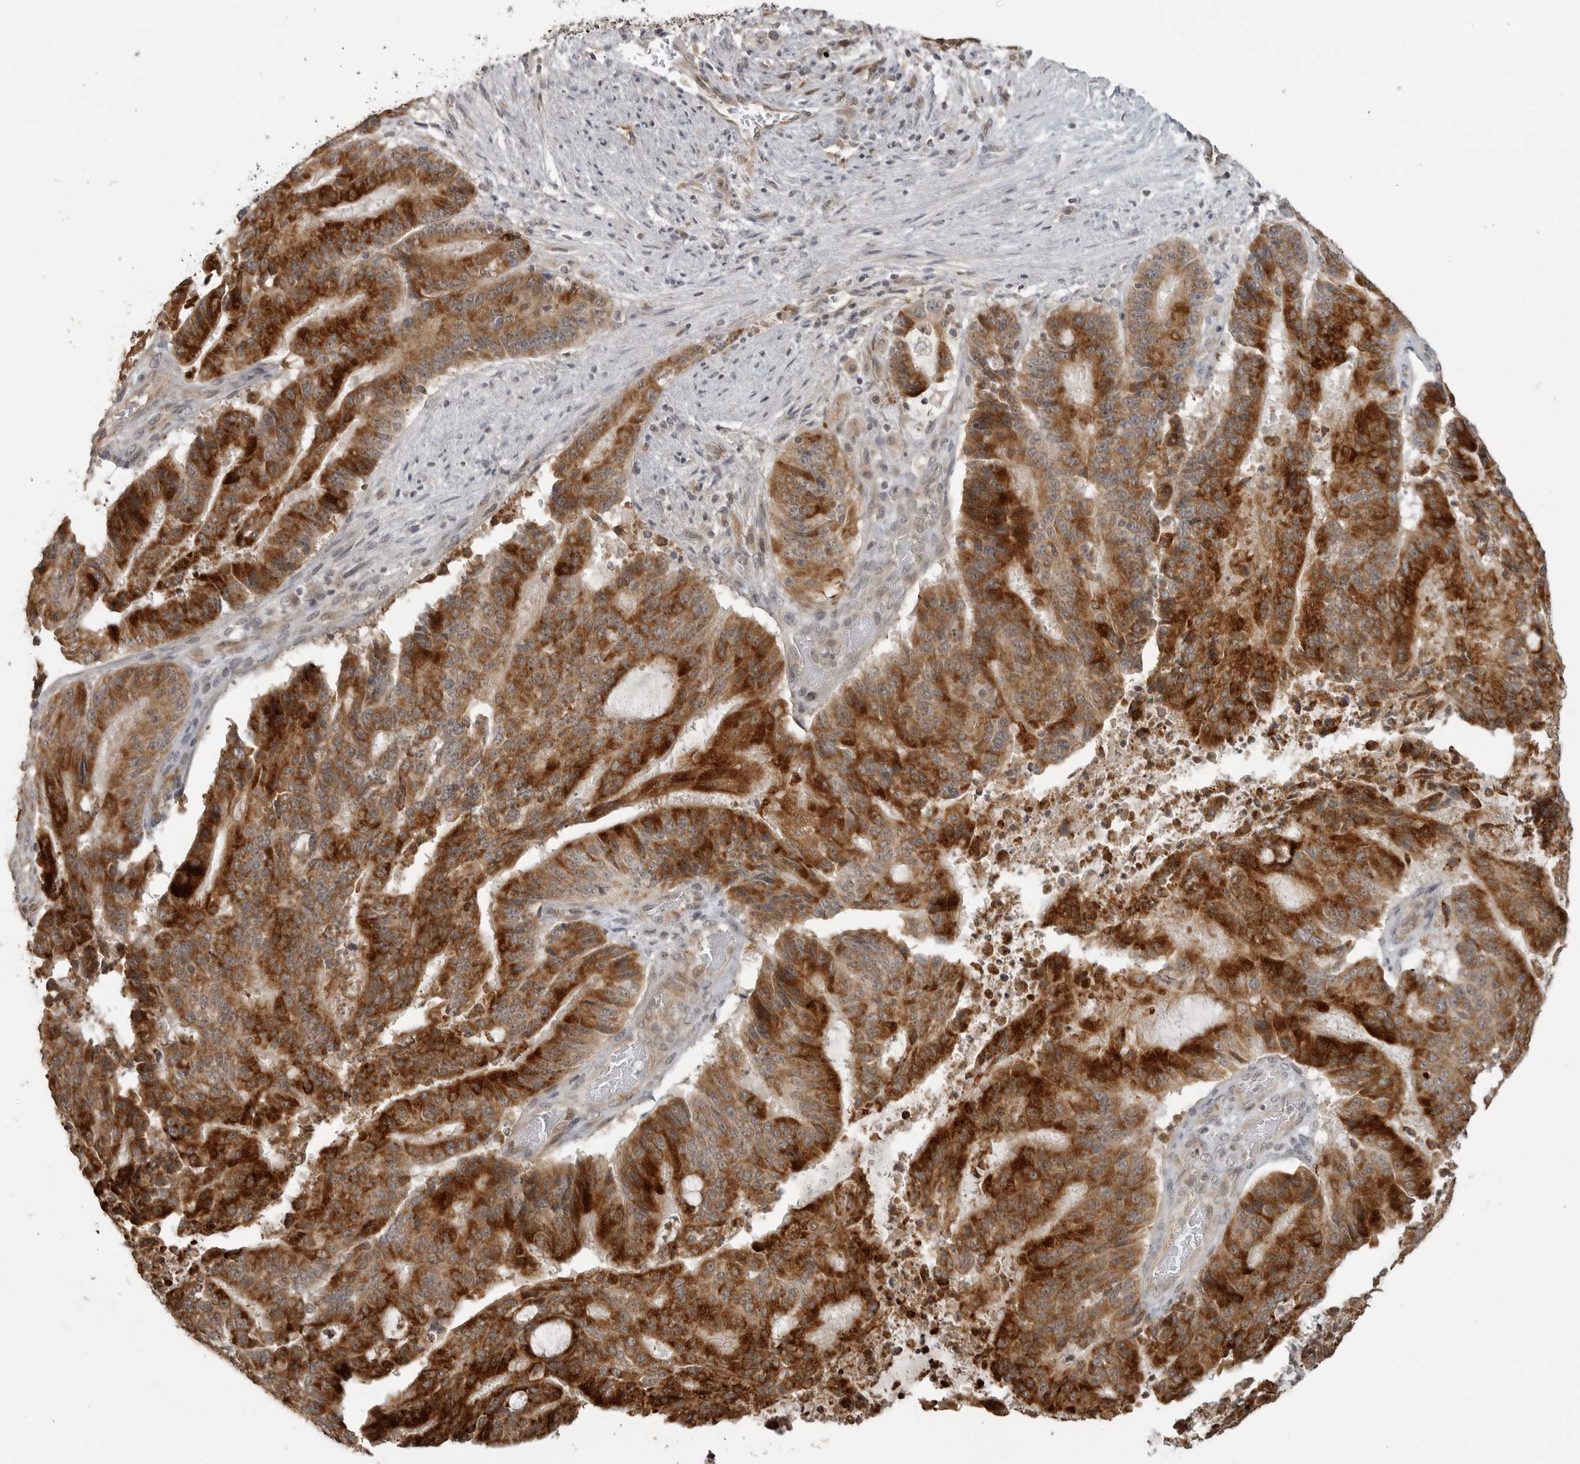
{"staining": {"intensity": "strong", "quantity": ">75%", "location": "cytoplasmic/membranous"}, "tissue": "liver cancer", "cell_type": "Tumor cells", "image_type": "cancer", "snomed": [{"axis": "morphology", "description": "Normal tissue, NOS"}, {"axis": "morphology", "description": "Cholangiocarcinoma"}, {"axis": "topography", "description": "Liver"}, {"axis": "topography", "description": "Peripheral nerve tissue"}], "caption": "The image reveals staining of liver cholangiocarcinoma, revealing strong cytoplasmic/membranous protein staining (brown color) within tumor cells.", "gene": "SMG8", "patient": {"sex": "female", "age": 73}}